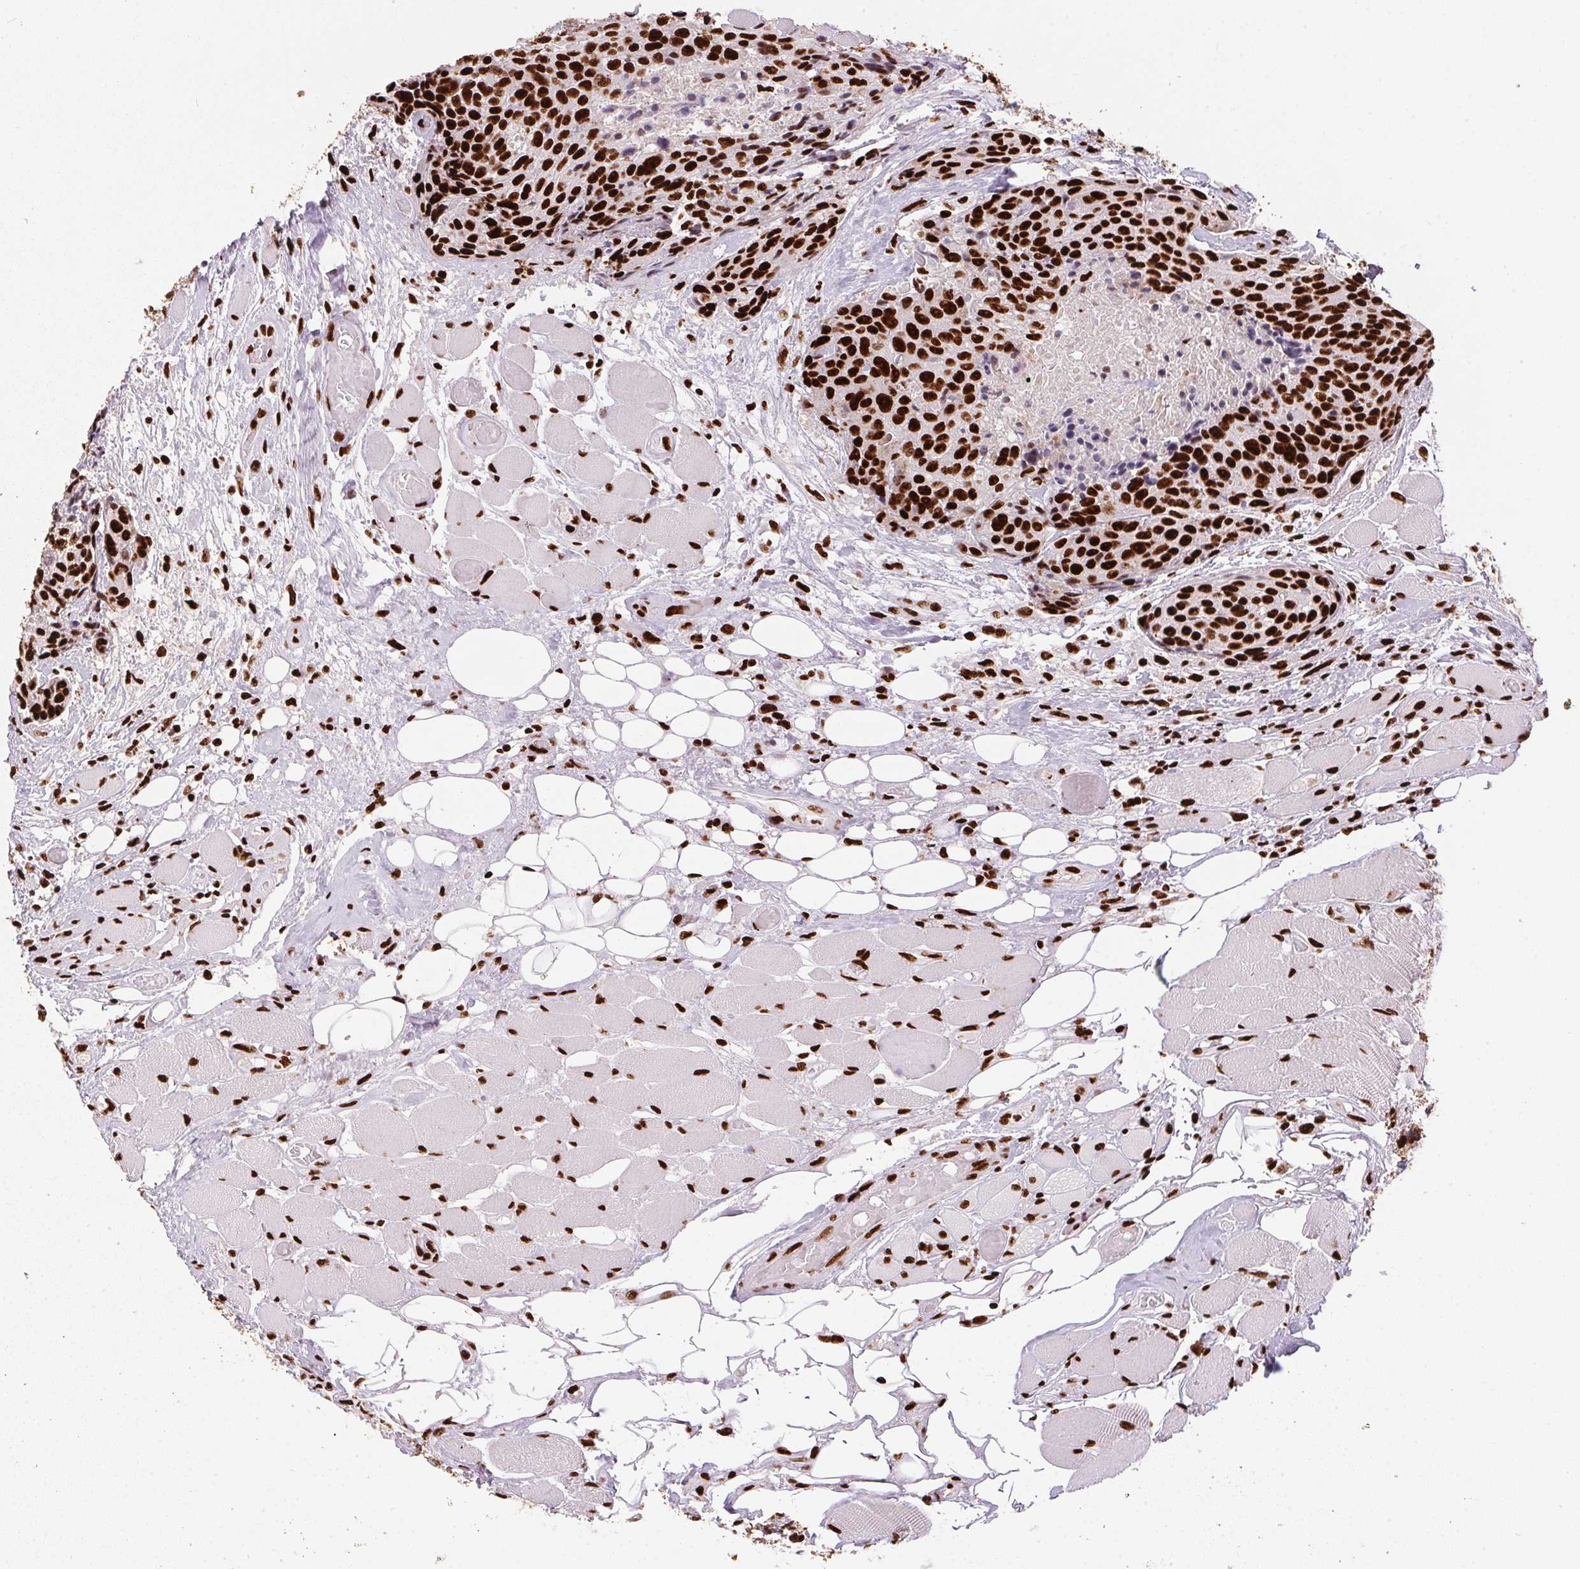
{"staining": {"intensity": "strong", "quantity": ">75%", "location": "nuclear"}, "tissue": "head and neck cancer", "cell_type": "Tumor cells", "image_type": "cancer", "snomed": [{"axis": "morphology", "description": "Squamous cell carcinoma, NOS"}, {"axis": "topography", "description": "Oral tissue"}, {"axis": "topography", "description": "Head-Neck"}], "caption": "This image displays immunohistochemistry staining of human squamous cell carcinoma (head and neck), with high strong nuclear staining in approximately >75% of tumor cells.", "gene": "PAGE3", "patient": {"sex": "male", "age": 64}}